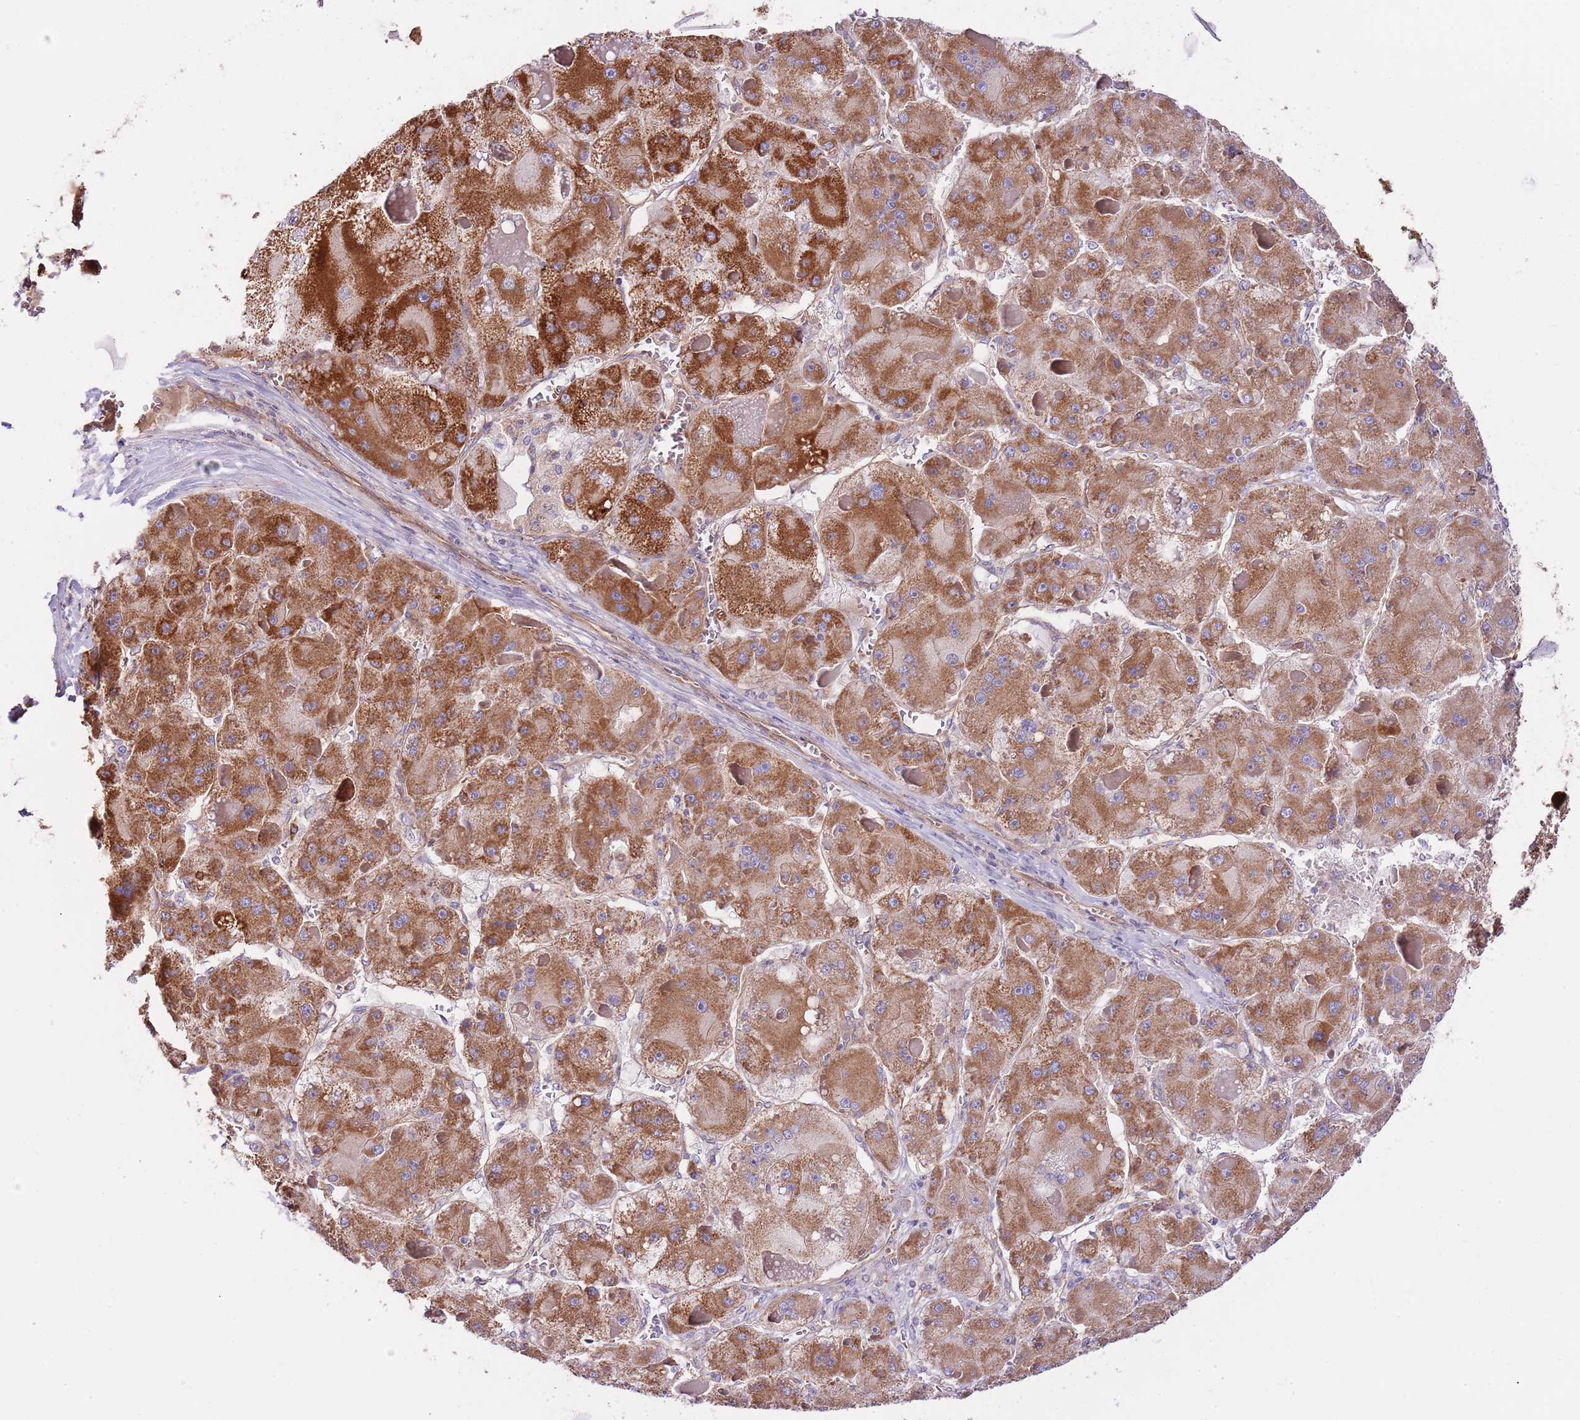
{"staining": {"intensity": "strong", "quantity": ">75%", "location": "cytoplasmic/membranous"}, "tissue": "liver cancer", "cell_type": "Tumor cells", "image_type": "cancer", "snomed": [{"axis": "morphology", "description": "Carcinoma, Hepatocellular, NOS"}, {"axis": "topography", "description": "Liver"}], "caption": "This image displays immunohistochemistry (IHC) staining of human hepatocellular carcinoma (liver), with high strong cytoplasmic/membranous staining in approximately >75% of tumor cells.", "gene": "DOCK6", "patient": {"sex": "female", "age": 73}}